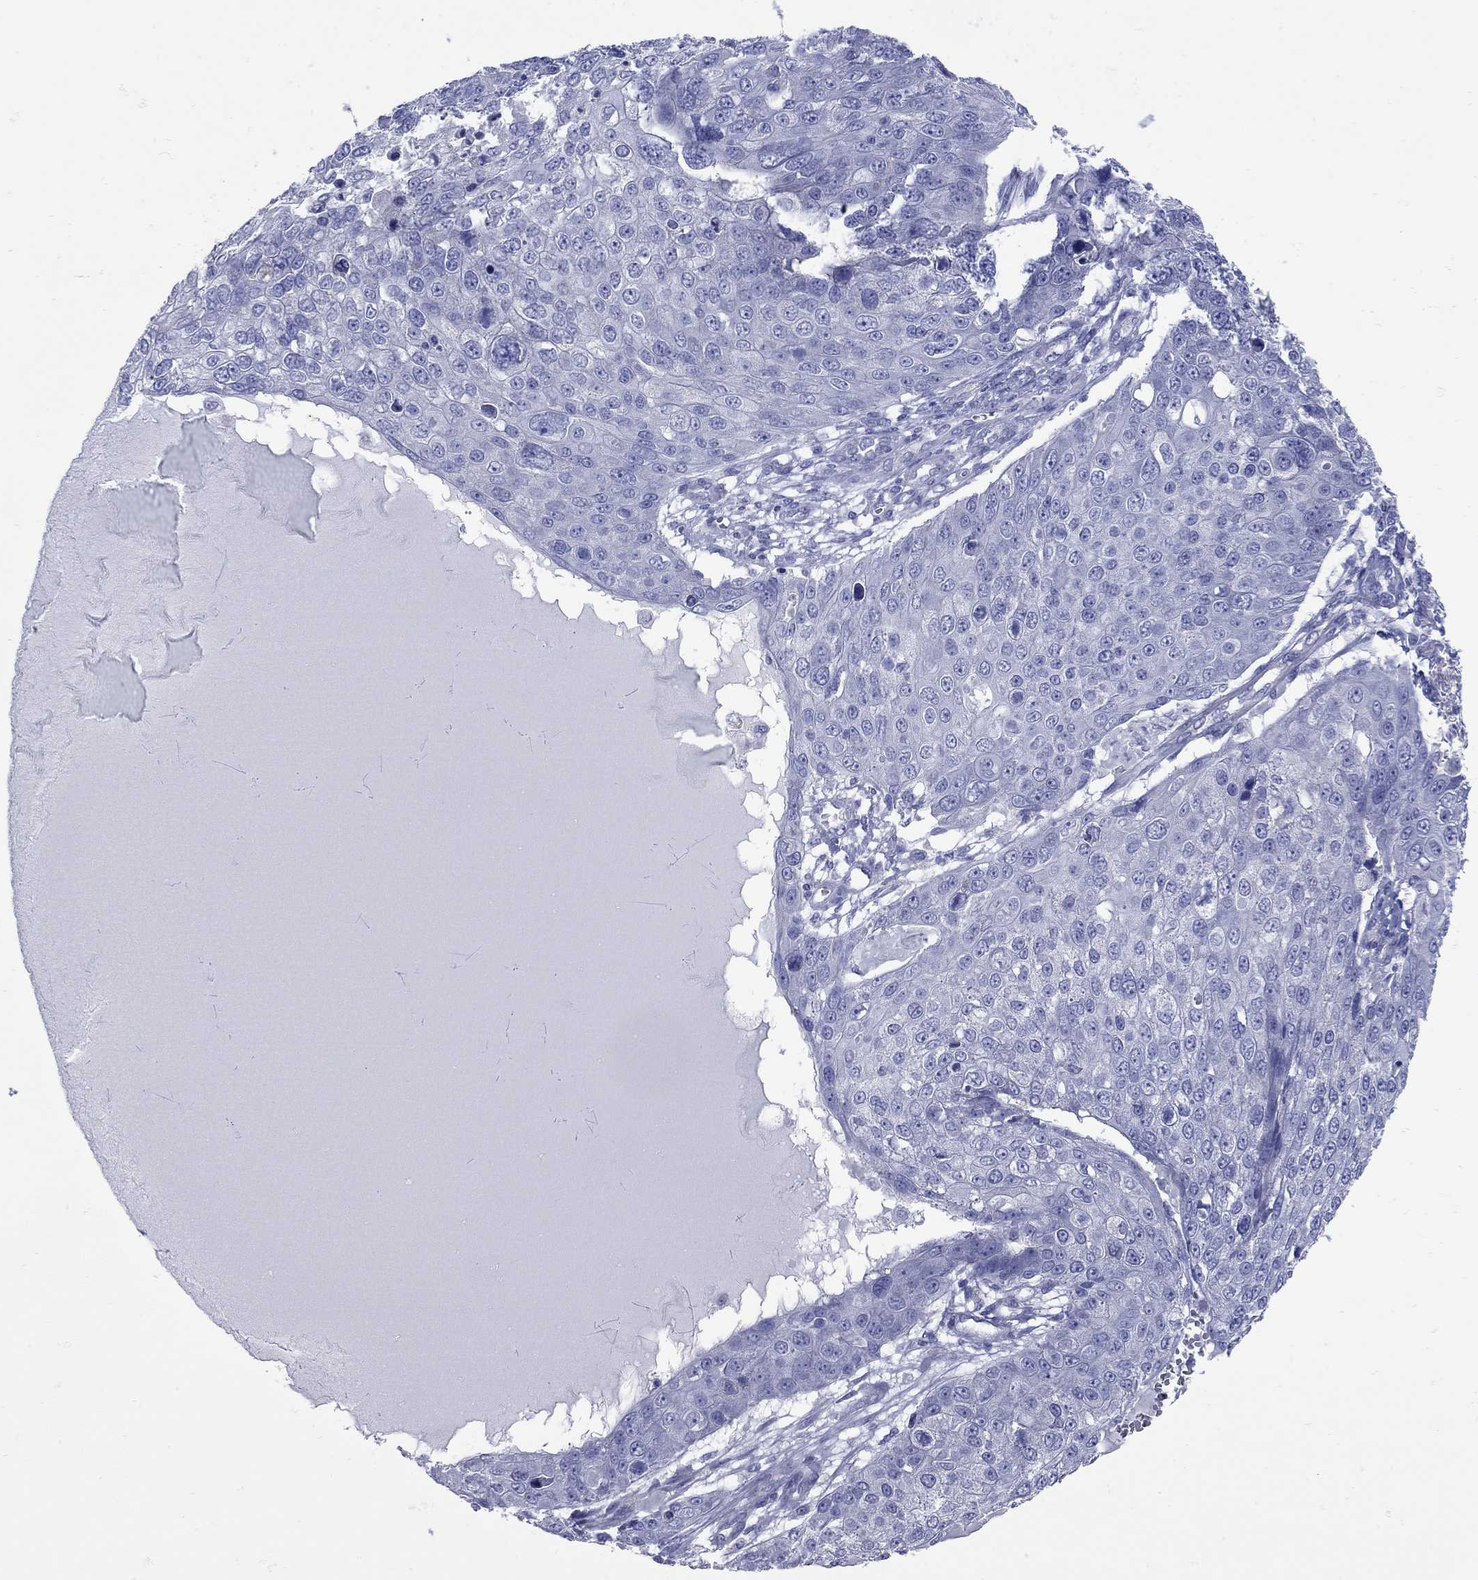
{"staining": {"intensity": "negative", "quantity": "none", "location": "none"}, "tissue": "skin cancer", "cell_type": "Tumor cells", "image_type": "cancer", "snomed": [{"axis": "morphology", "description": "Squamous cell carcinoma, NOS"}, {"axis": "topography", "description": "Skin"}], "caption": "Photomicrograph shows no significant protein positivity in tumor cells of squamous cell carcinoma (skin).", "gene": "PDZD3", "patient": {"sex": "male", "age": 71}}